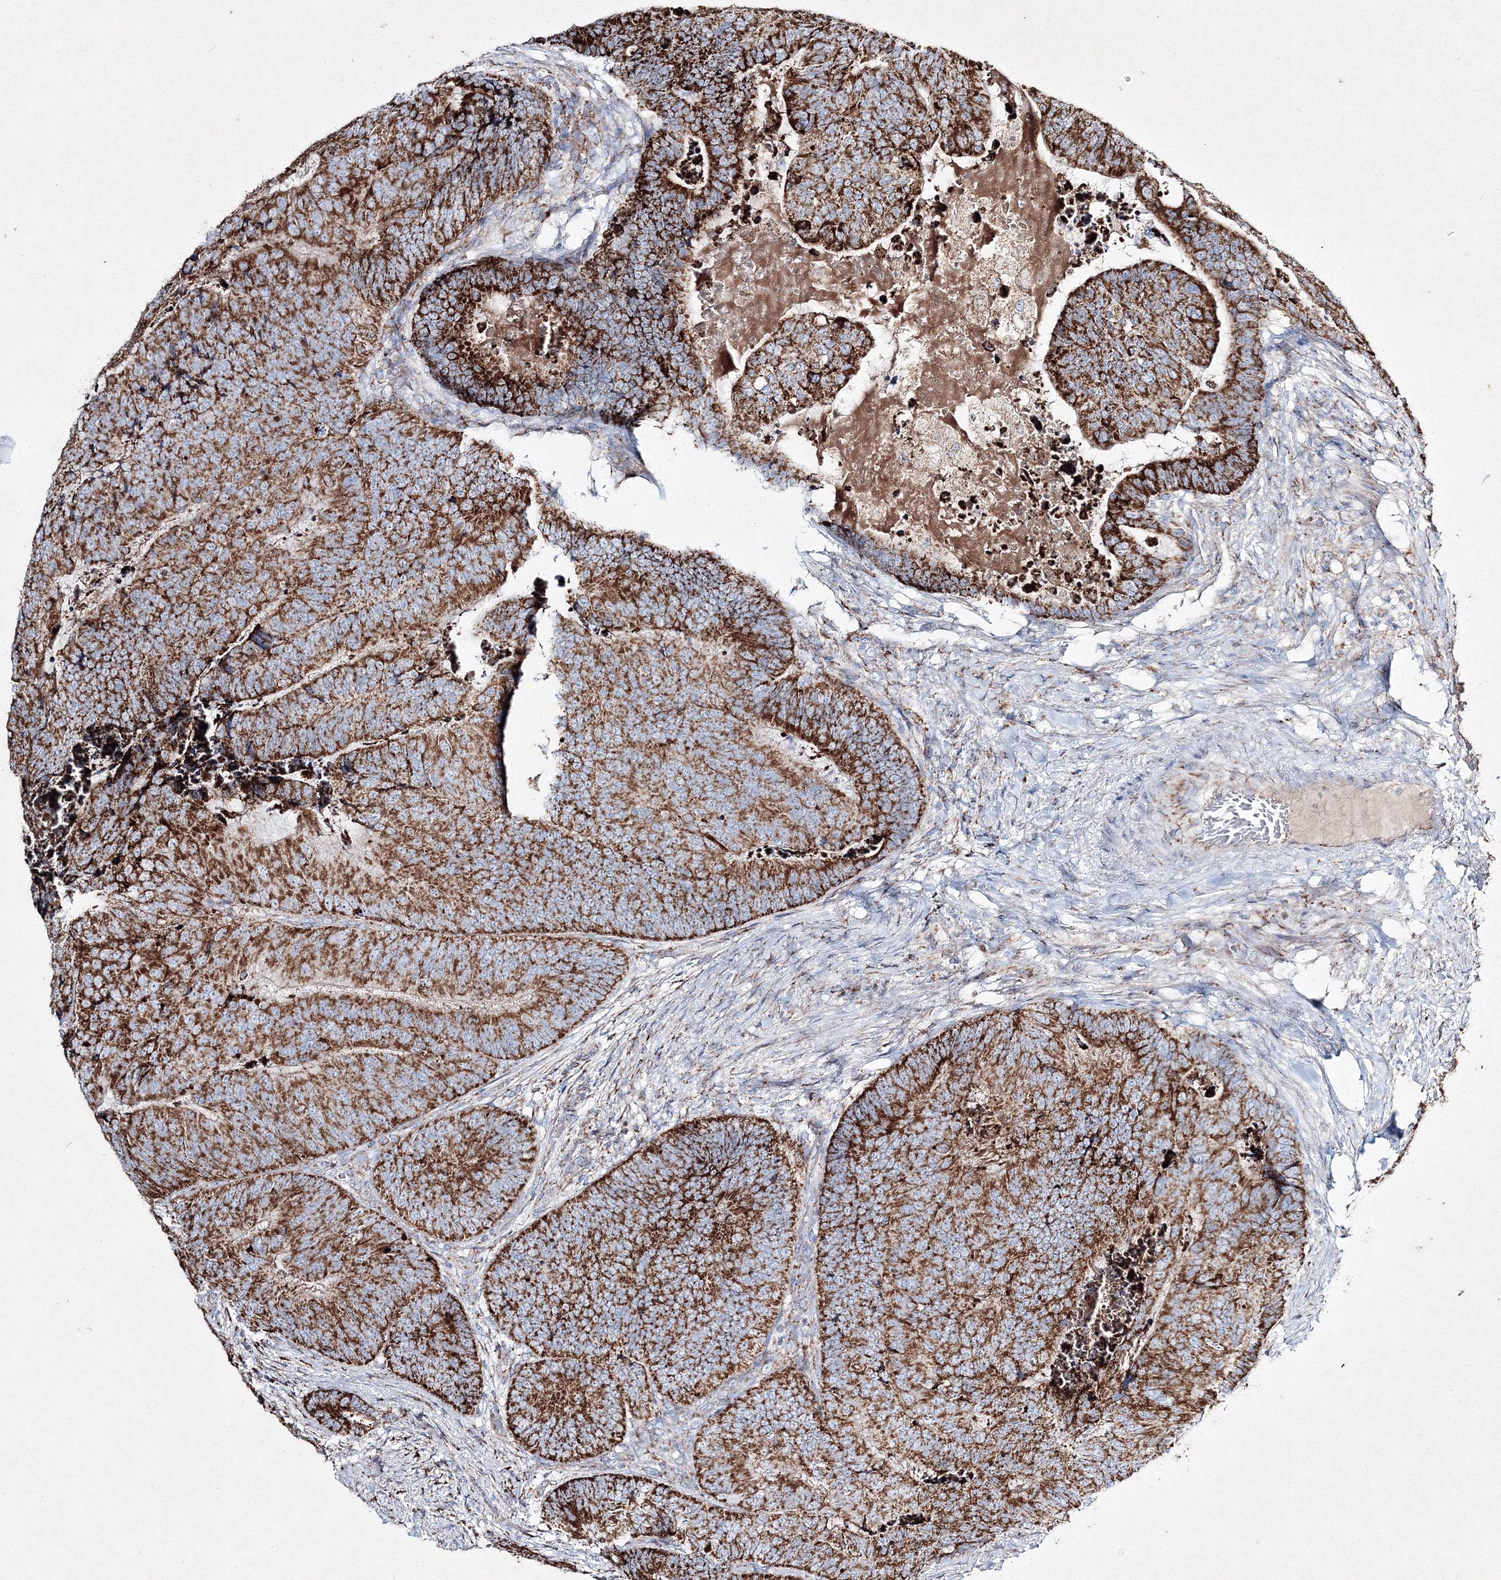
{"staining": {"intensity": "strong", "quantity": ">75%", "location": "cytoplasmic/membranous"}, "tissue": "colorectal cancer", "cell_type": "Tumor cells", "image_type": "cancer", "snomed": [{"axis": "morphology", "description": "Adenocarcinoma, NOS"}, {"axis": "topography", "description": "Colon"}], "caption": "Immunohistochemistry image of neoplastic tissue: human adenocarcinoma (colorectal) stained using immunohistochemistry reveals high levels of strong protein expression localized specifically in the cytoplasmic/membranous of tumor cells, appearing as a cytoplasmic/membranous brown color.", "gene": "IGSF9", "patient": {"sex": "female", "age": 67}}